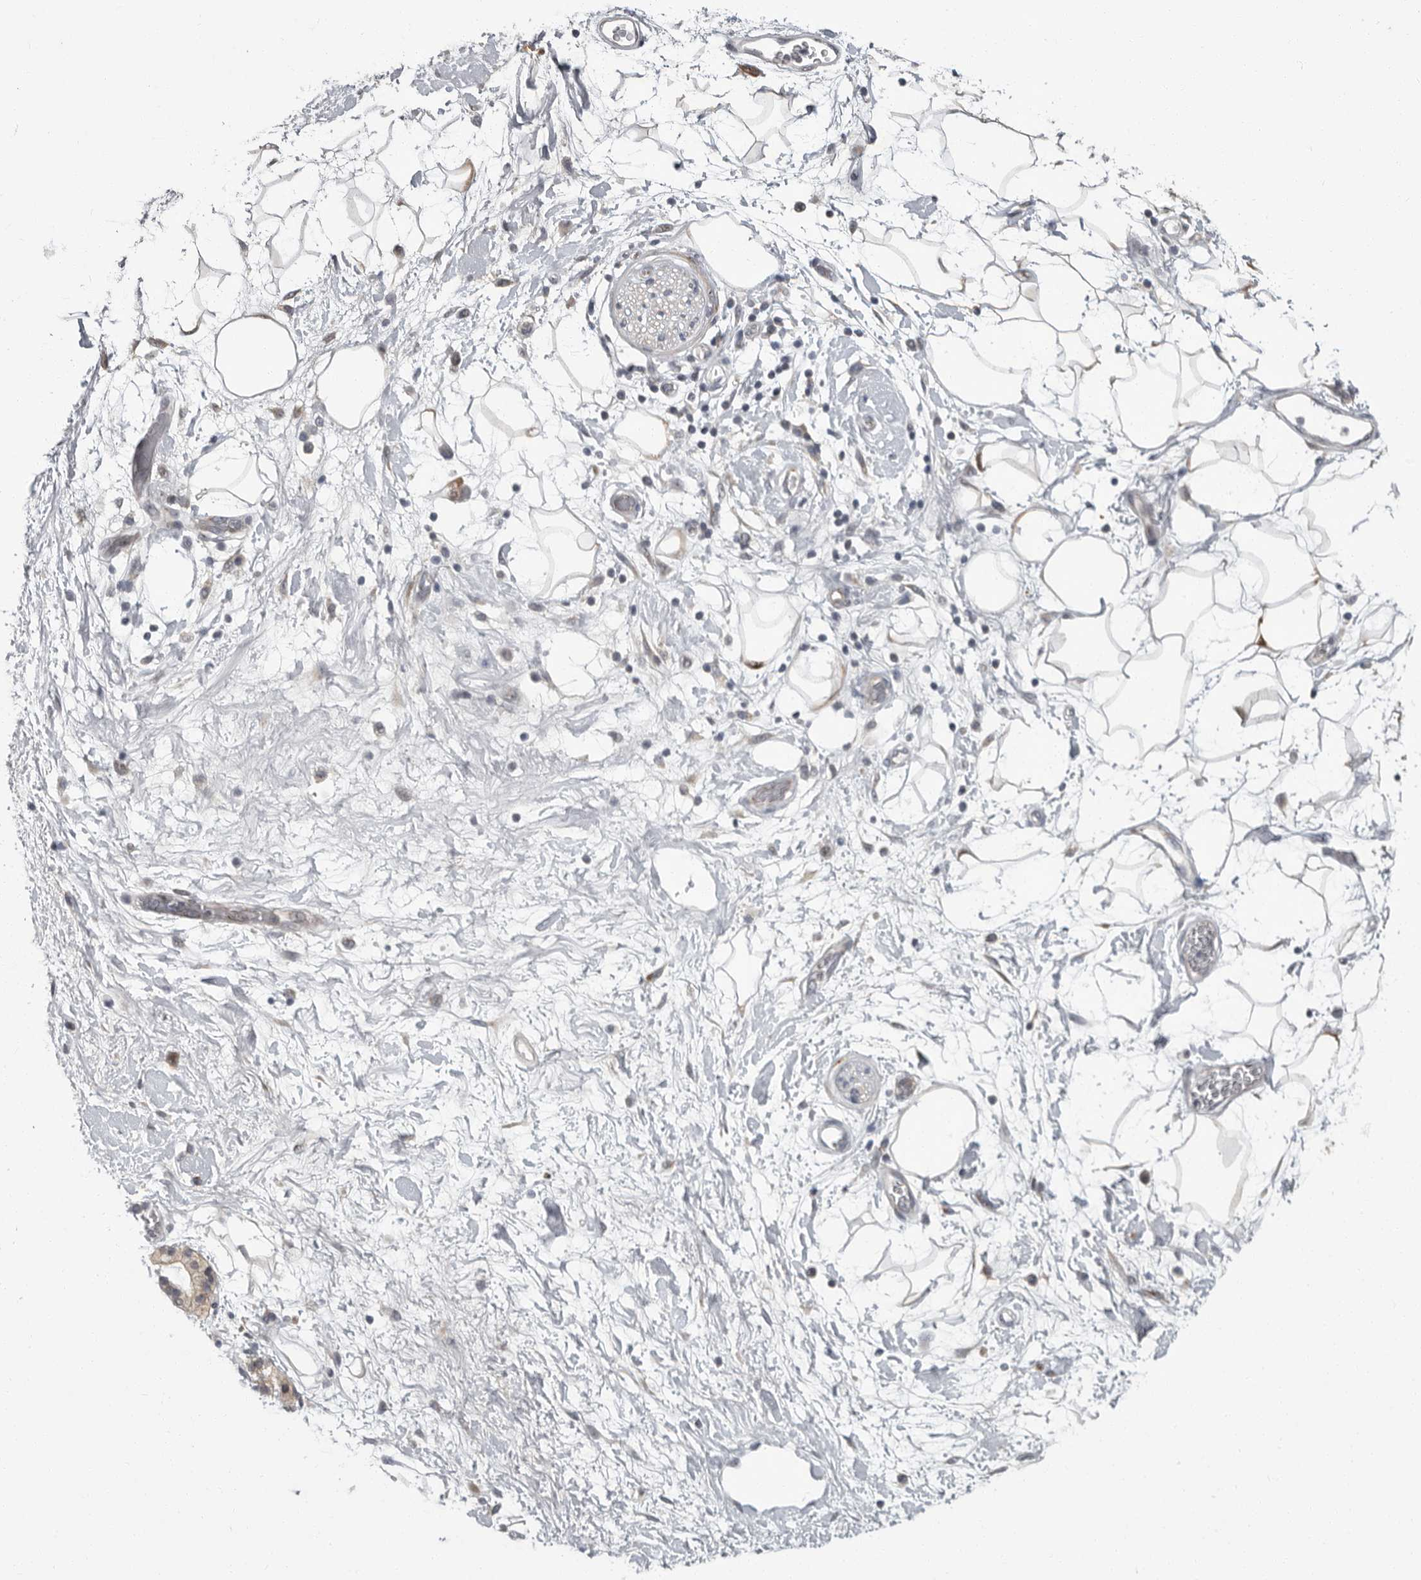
{"staining": {"intensity": "moderate", "quantity": ">75%", "location": "cytoplasmic/membranous"}, "tissue": "adipose tissue", "cell_type": "Adipocytes", "image_type": "normal", "snomed": [{"axis": "morphology", "description": "Normal tissue, NOS"}, {"axis": "morphology", "description": "Adenocarcinoma, NOS"}, {"axis": "topography", "description": "Duodenum"}, {"axis": "topography", "description": "Peripheral nerve tissue"}], "caption": "High-magnification brightfield microscopy of normal adipose tissue stained with DAB (brown) and counterstained with hematoxylin (blue). adipocytes exhibit moderate cytoplasmic/membranous expression is seen in about>75% of cells.", "gene": "PDE7A", "patient": {"sex": "female", "age": 60}}